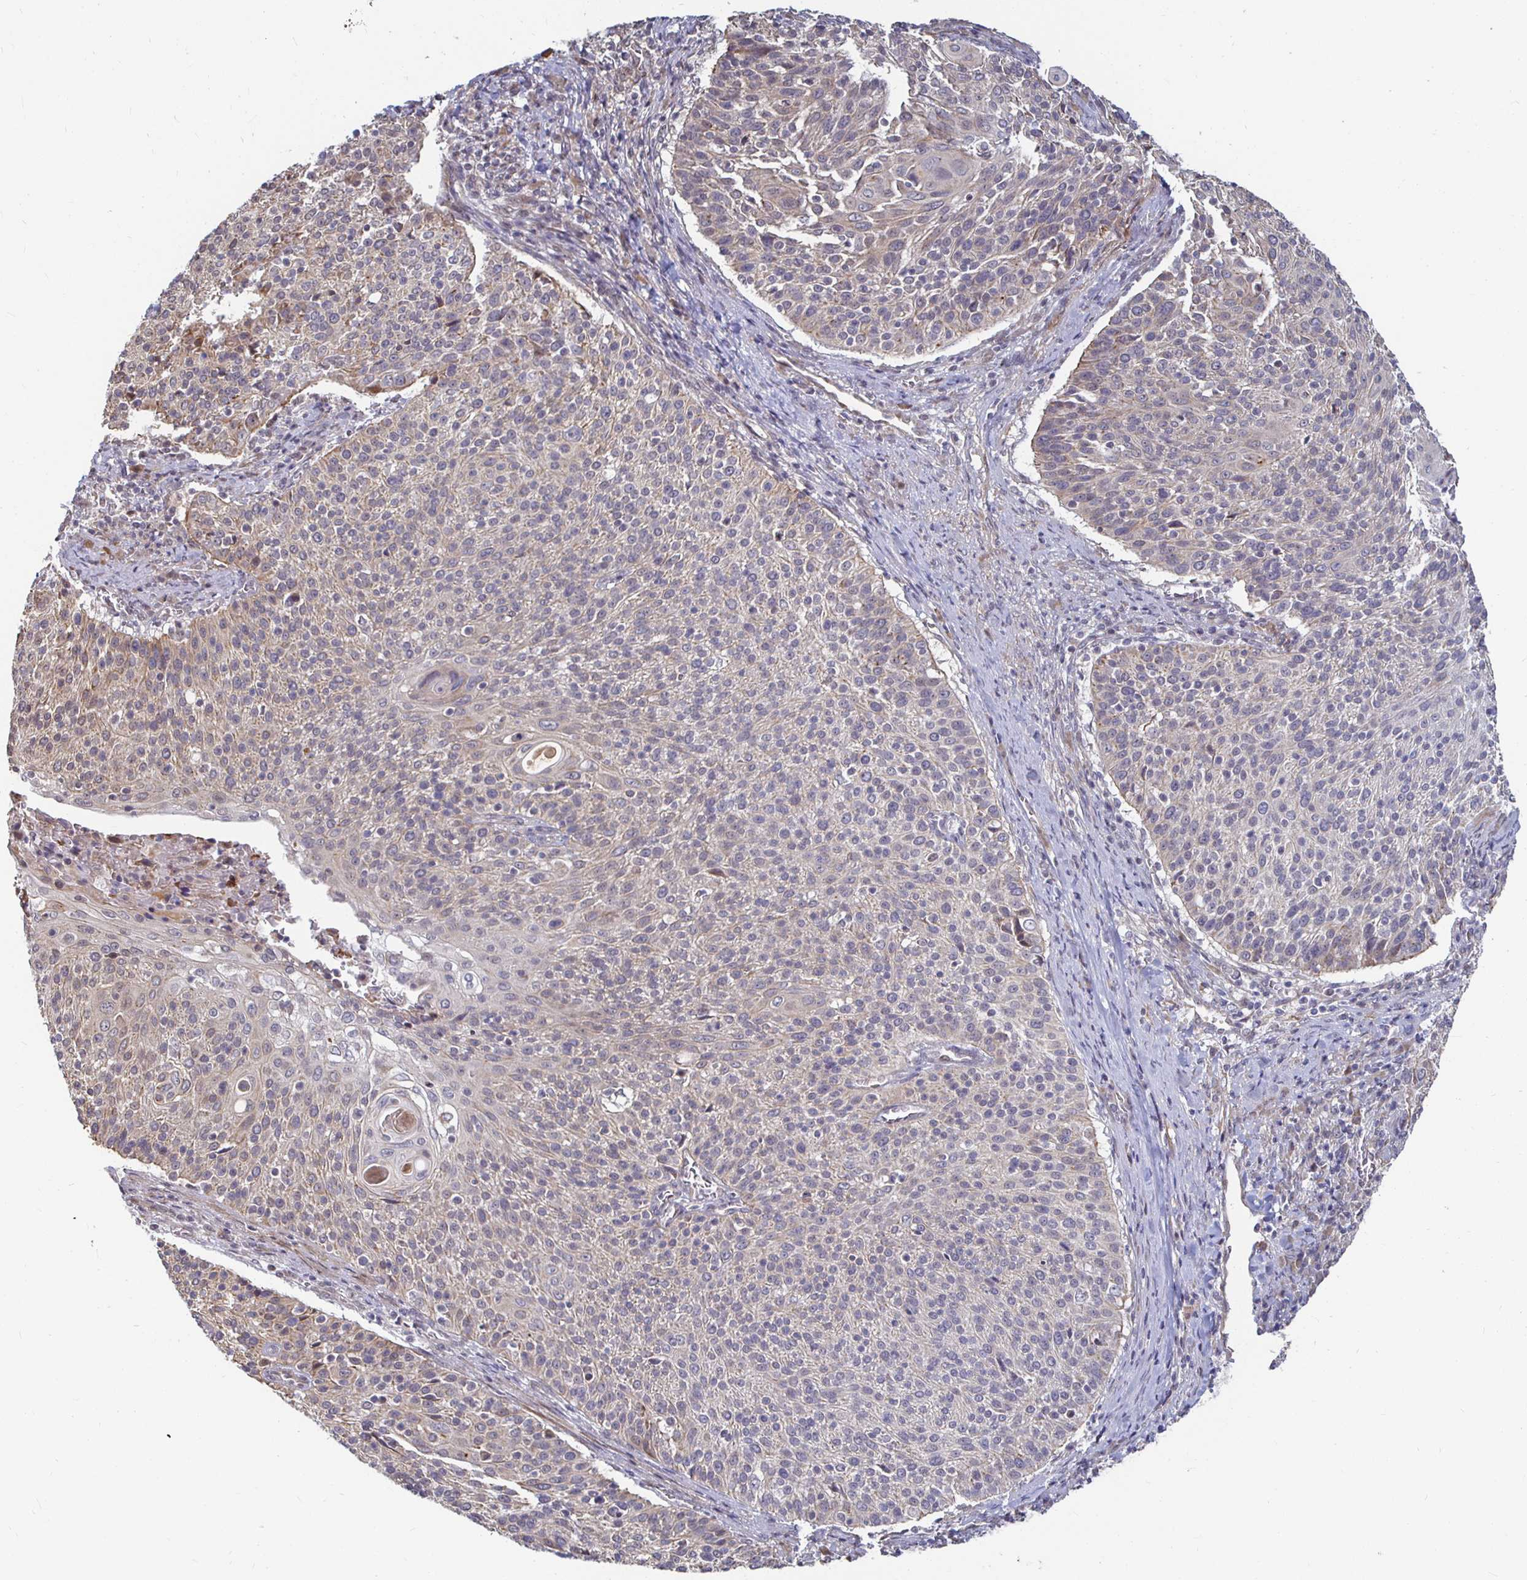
{"staining": {"intensity": "weak", "quantity": "<25%", "location": "cytoplasmic/membranous"}, "tissue": "cervical cancer", "cell_type": "Tumor cells", "image_type": "cancer", "snomed": [{"axis": "morphology", "description": "Squamous cell carcinoma, NOS"}, {"axis": "topography", "description": "Cervix"}], "caption": "Immunohistochemical staining of human cervical cancer (squamous cell carcinoma) shows no significant expression in tumor cells. (DAB (3,3'-diaminobenzidine) IHC with hematoxylin counter stain).", "gene": "CAPN11", "patient": {"sex": "female", "age": 31}}